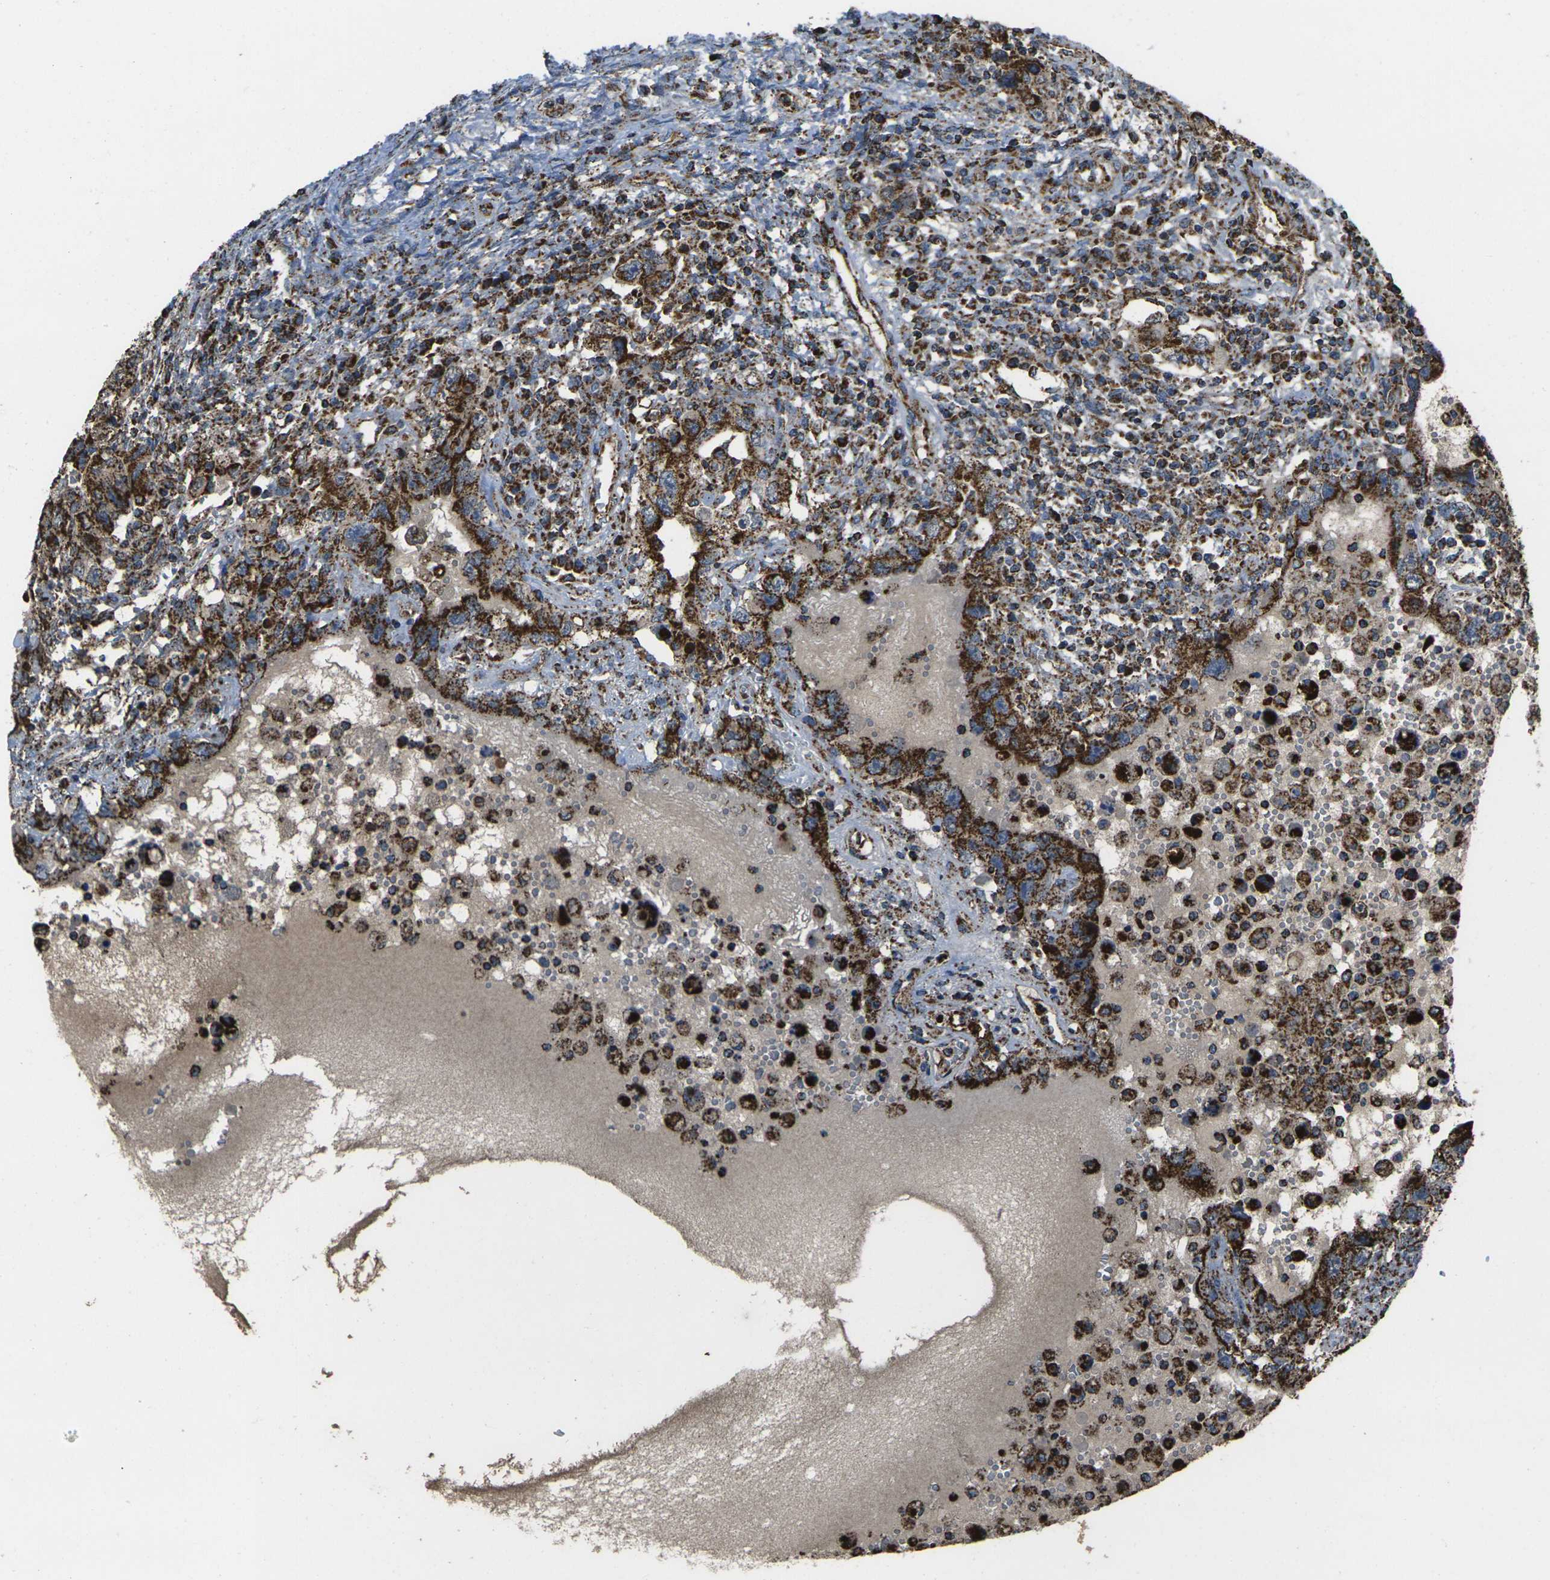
{"staining": {"intensity": "strong", "quantity": ">75%", "location": "cytoplasmic/membranous"}, "tissue": "testis cancer", "cell_type": "Tumor cells", "image_type": "cancer", "snomed": [{"axis": "morphology", "description": "Carcinoma, Embryonal, NOS"}, {"axis": "topography", "description": "Testis"}], "caption": "Testis embryonal carcinoma was stained to show a protein in brown. There is high levels of strong cytoplasmic/membranous positivity in about >75% of tumor cells. (DAB IHC with brightfield microscopy, high magnification).", "gene": "KLHL5", "patient": {"sex": "male", "age": 26}}